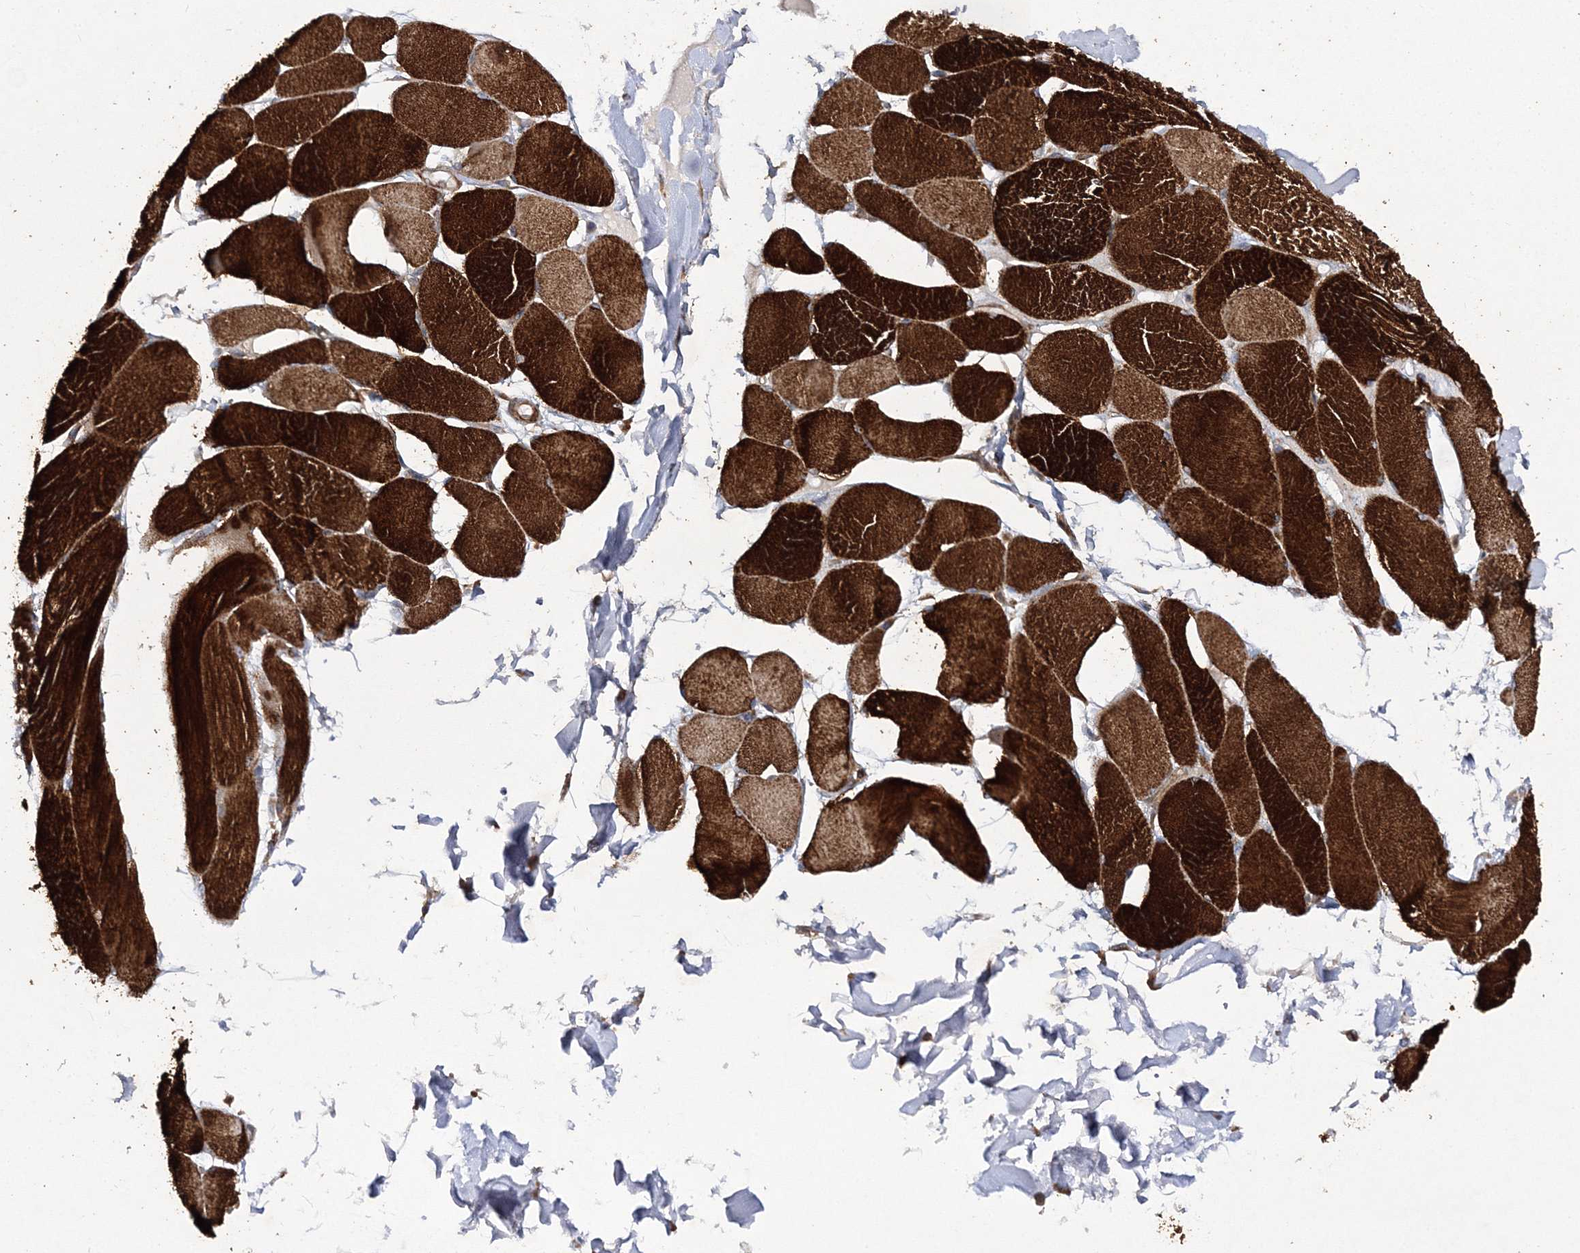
{"staining": {"intensity": "strong", "quantity": ">75%", "location": "cytoplasmic/membranous"}, "tissue": "skeletal muscle", "cell_type": "Myocytes", "image_type": "normal", "snomed": [{"axis": "morphology", "description": "Normal tissue, NOS"}, {"axis": "topography", "description": "Skin"}, {"axis": "topography", "description": "Skeletal muscle"}], "caption": "Brown immunohistochemical staining in unremarkable skeletal muscle shows strong cytoplasmic/membranous expression in about >75% of myocytes.", "gene": "DNAJC13", "patient": {"sex": "male", "age": 83}}